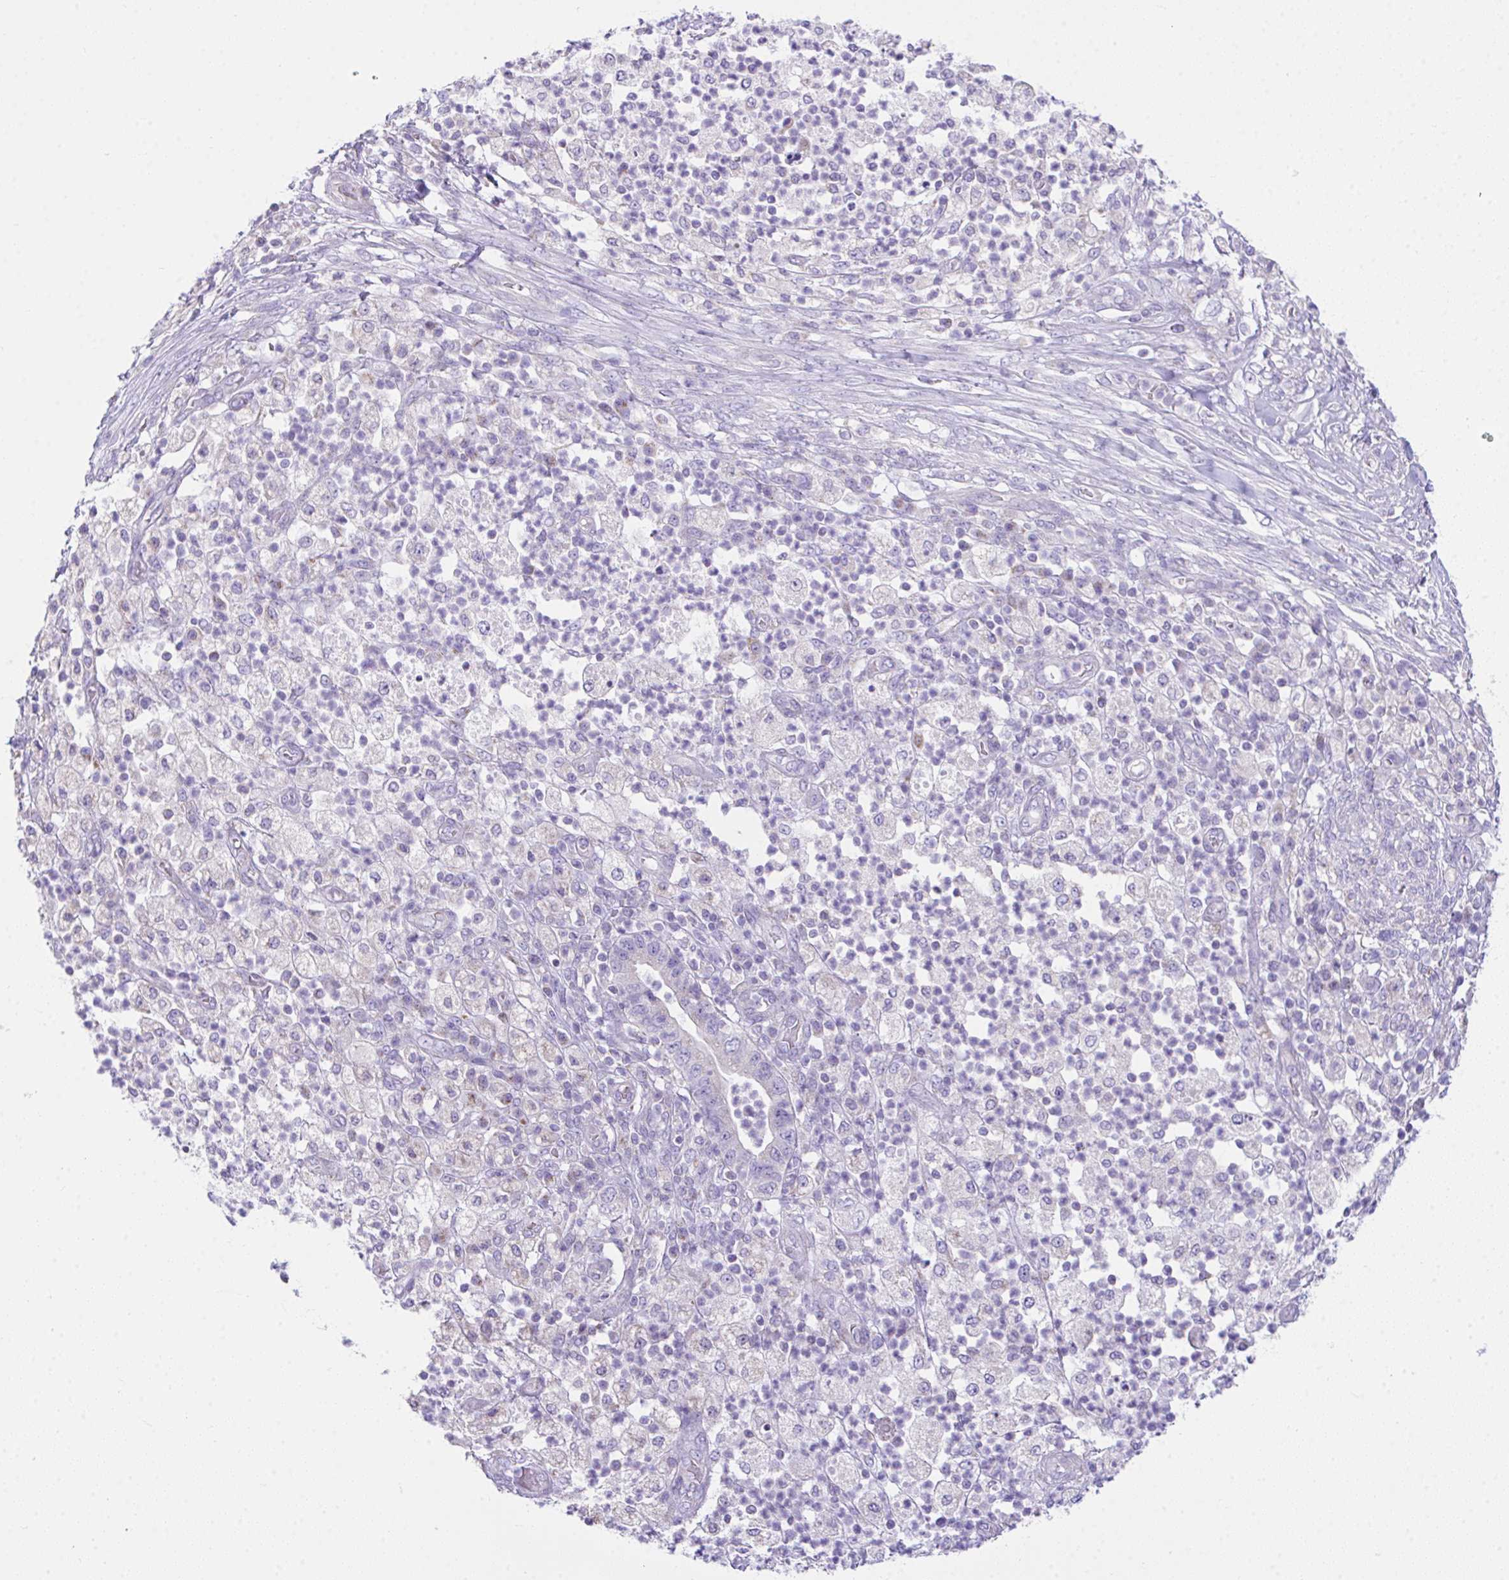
{"staining": {"intensity": "negative", "quantity": "none", "location": "none"}, "tissue": "pancreatic cancer", "cell_type": "Tumor cells", "image_type": "cancer", "snomed": [{"axis": "morphology", "description": "Adenocarcinoma, NOS"}, {"axis": "topography", "description": "Pancreas"}], "caption": "Human pancreatic cancer stained for a protein using IHC demonstrates no positivity in tumor cells.", "gene": "NLRP8", "patient": {"sex": "female", "age": 72}}